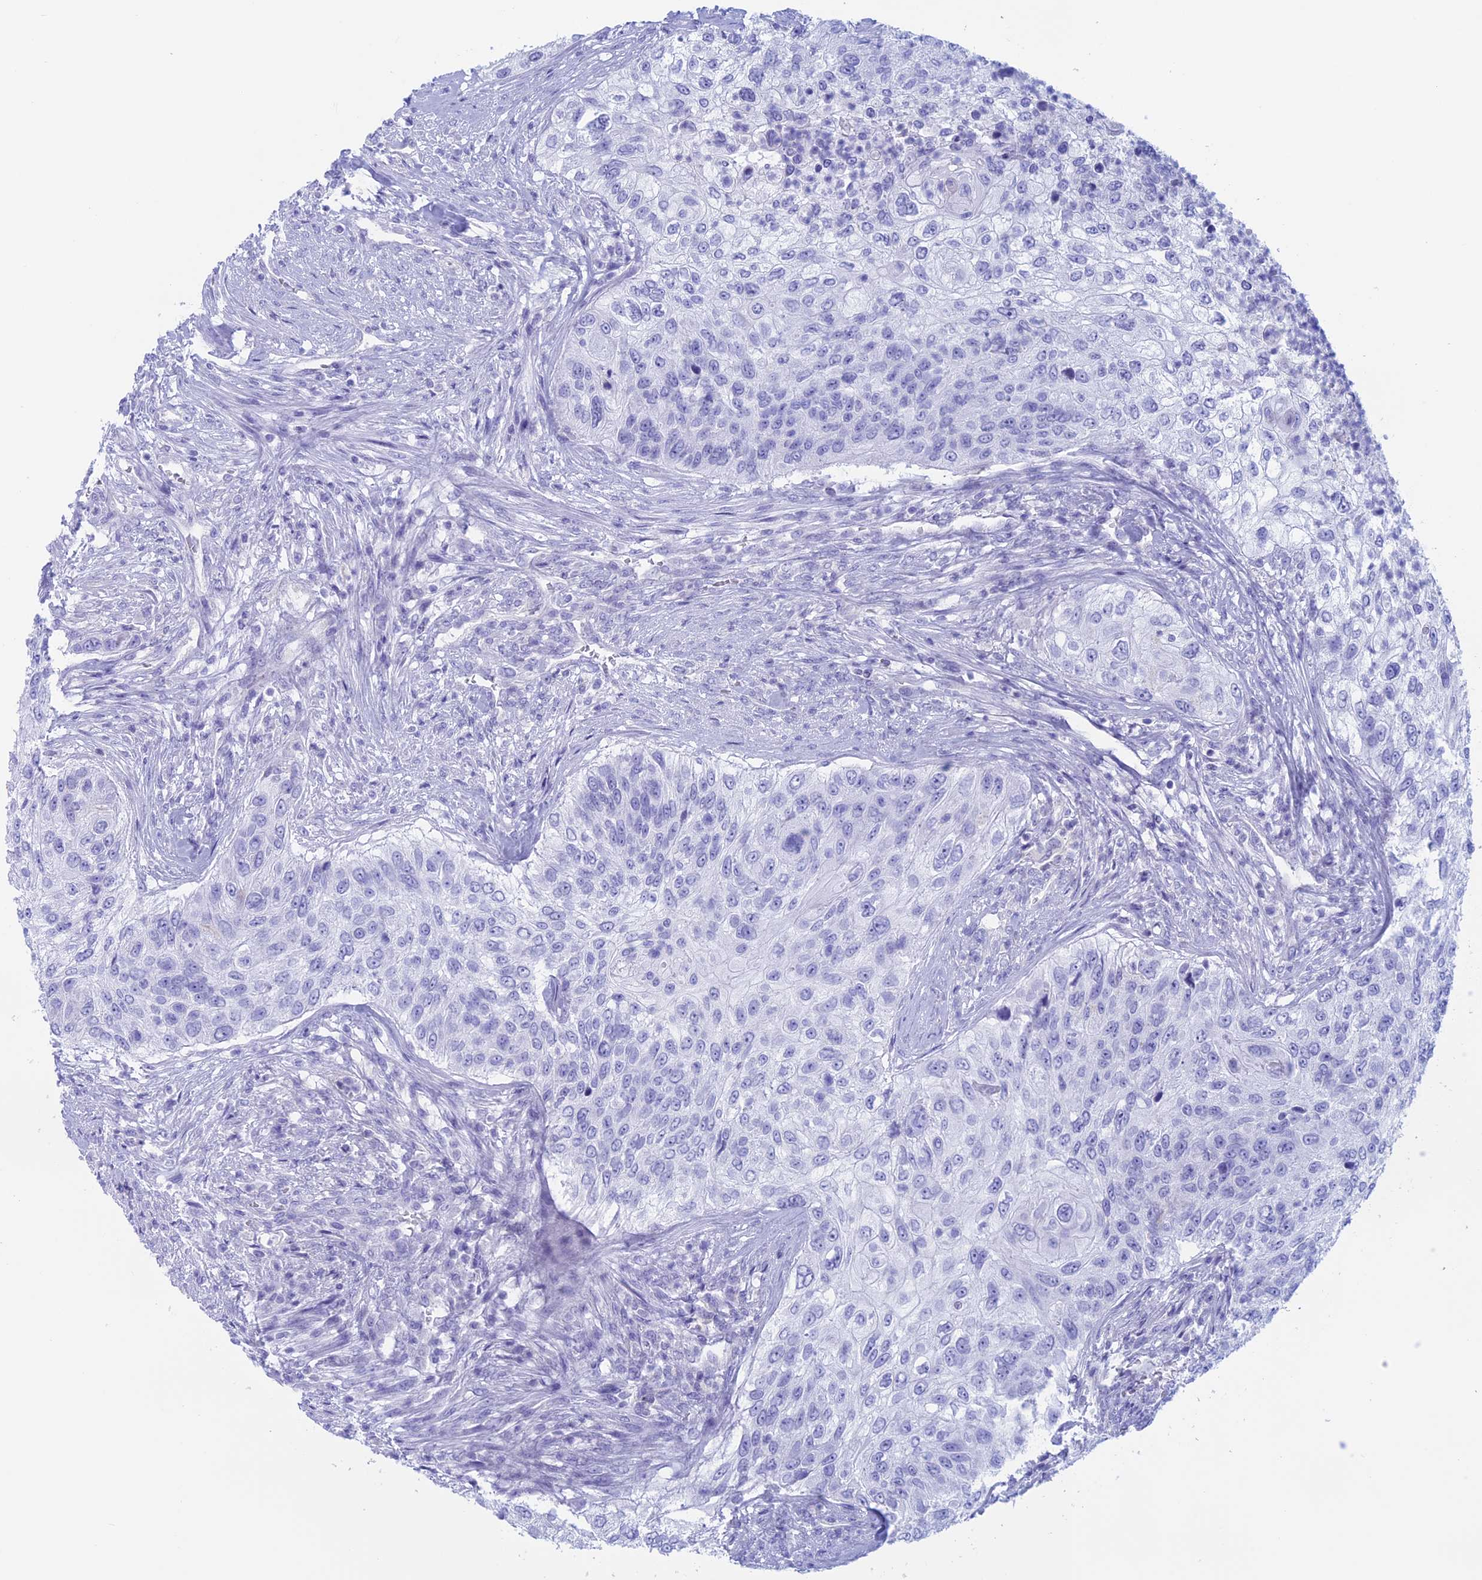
{"staining": {"intensity": "negative", "quantity": "none", "location": "none"}, "tissue": "urothelial cancer", "cell_type": "Tumor cells", "image_type": "cancer", "snomed": [{"axis": "morphology", "description": "Urothelial carcinoma, High grade"}, {"axis": "topography", "description": "Urinary bladder"}], "caption": "A high-resolution histopathology image shows immunohistochemistry (IHC) staining of urothelial cancer, which shows no significant staining in tumor cells.", "gene": "RP1", "patient": {"sex": "female", "age": 60}}